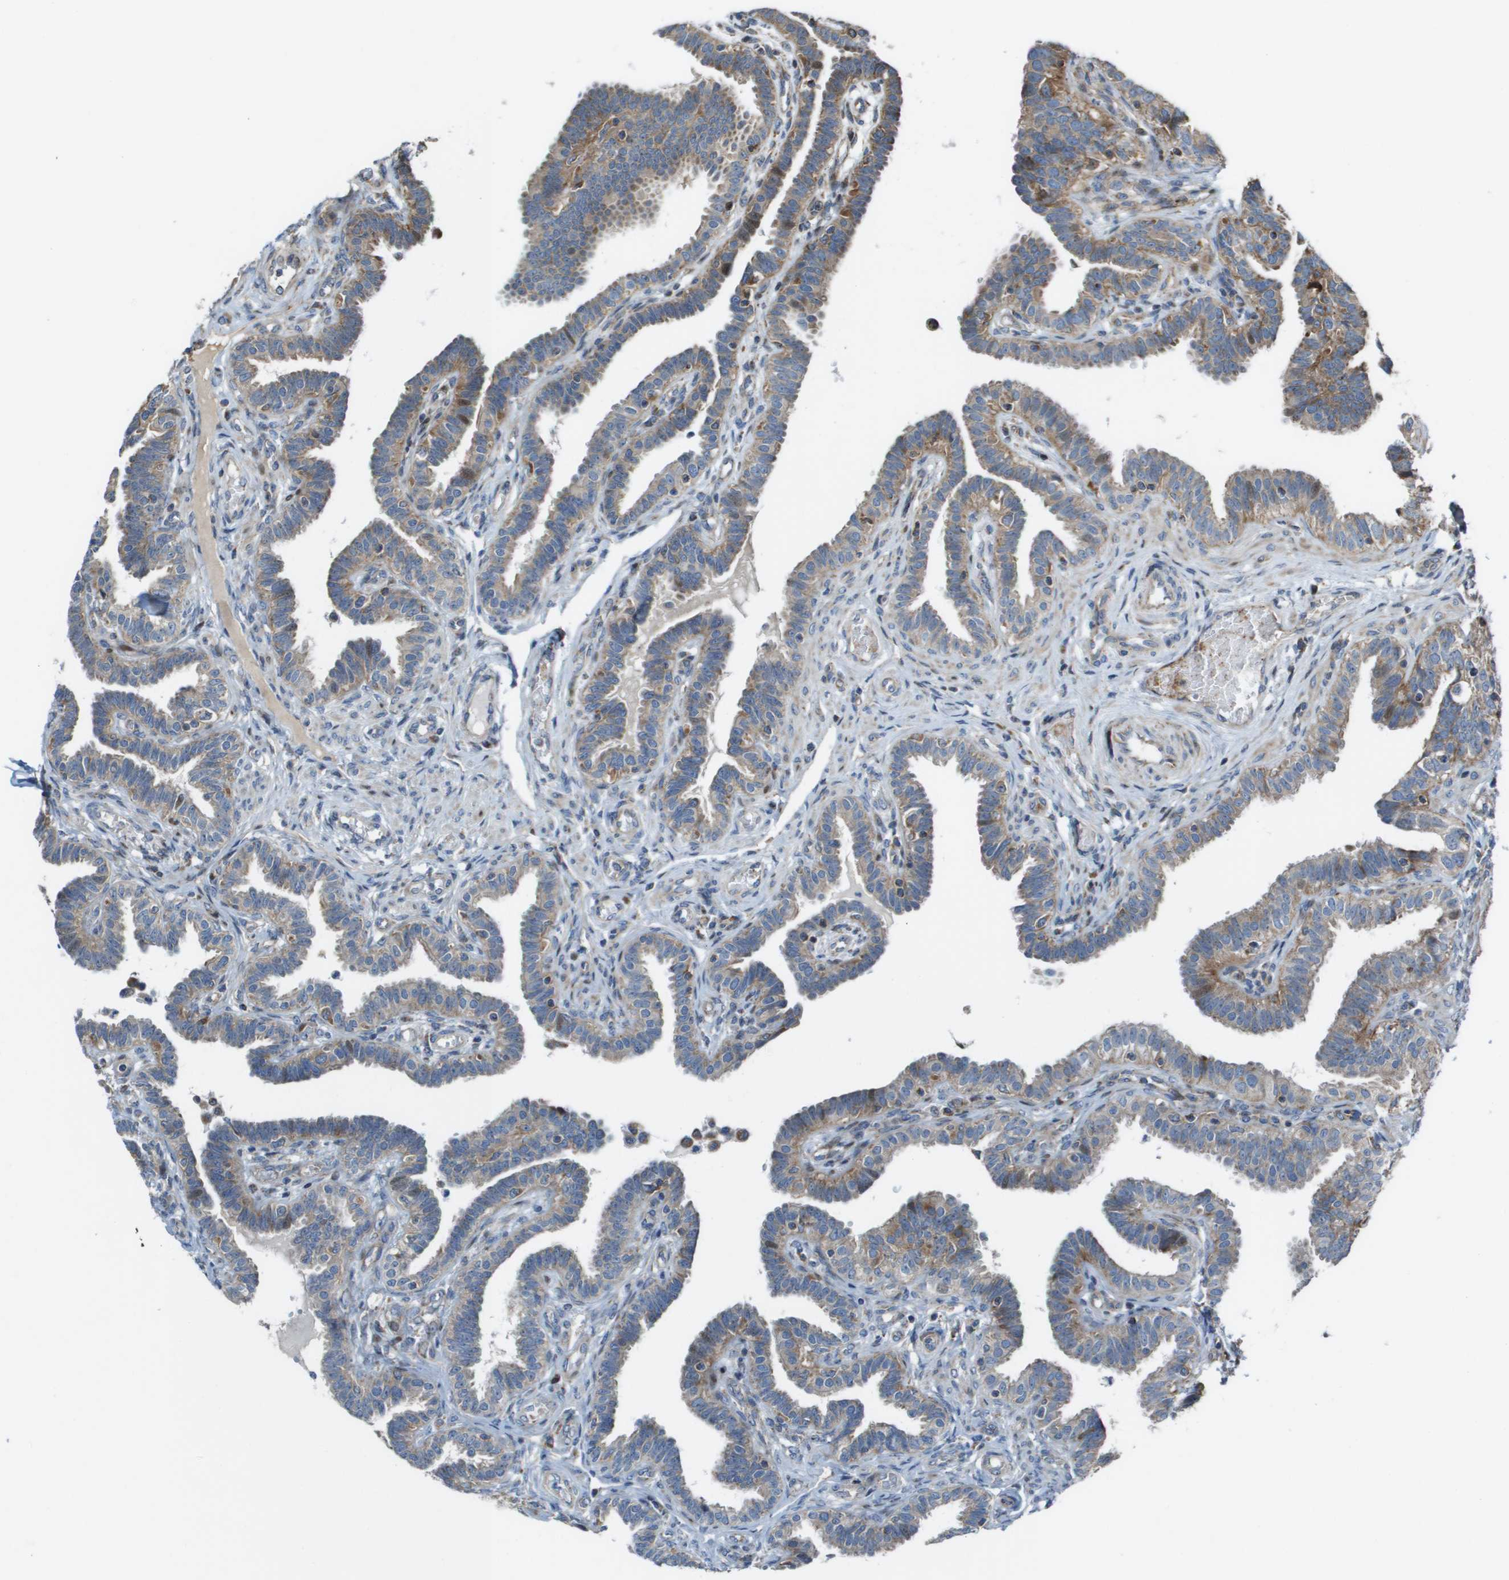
{"staining": {"intensity": "weak", "quantity": "25%-75%", "location": "cytoplasmic/membranous"}, "tissue": "fallopian tube", "cell_type": "Glandular cells", "image_type": "normal", "snomed": [{"axis": "morphology", "description": "Normal tissue, NOS"}, {"axis": "topography", "description": "Fallopian tube"}, {"axis": "topography", "description": "Placenta"}], "caption": "Human fallopian tube stained for a protein (brown) displays weak cytoplasmic/membranous positive expression in about 25%-75% of glandular cells.", "gene": "MGAT3", "patient": {"sex": "female", "age": 34}}